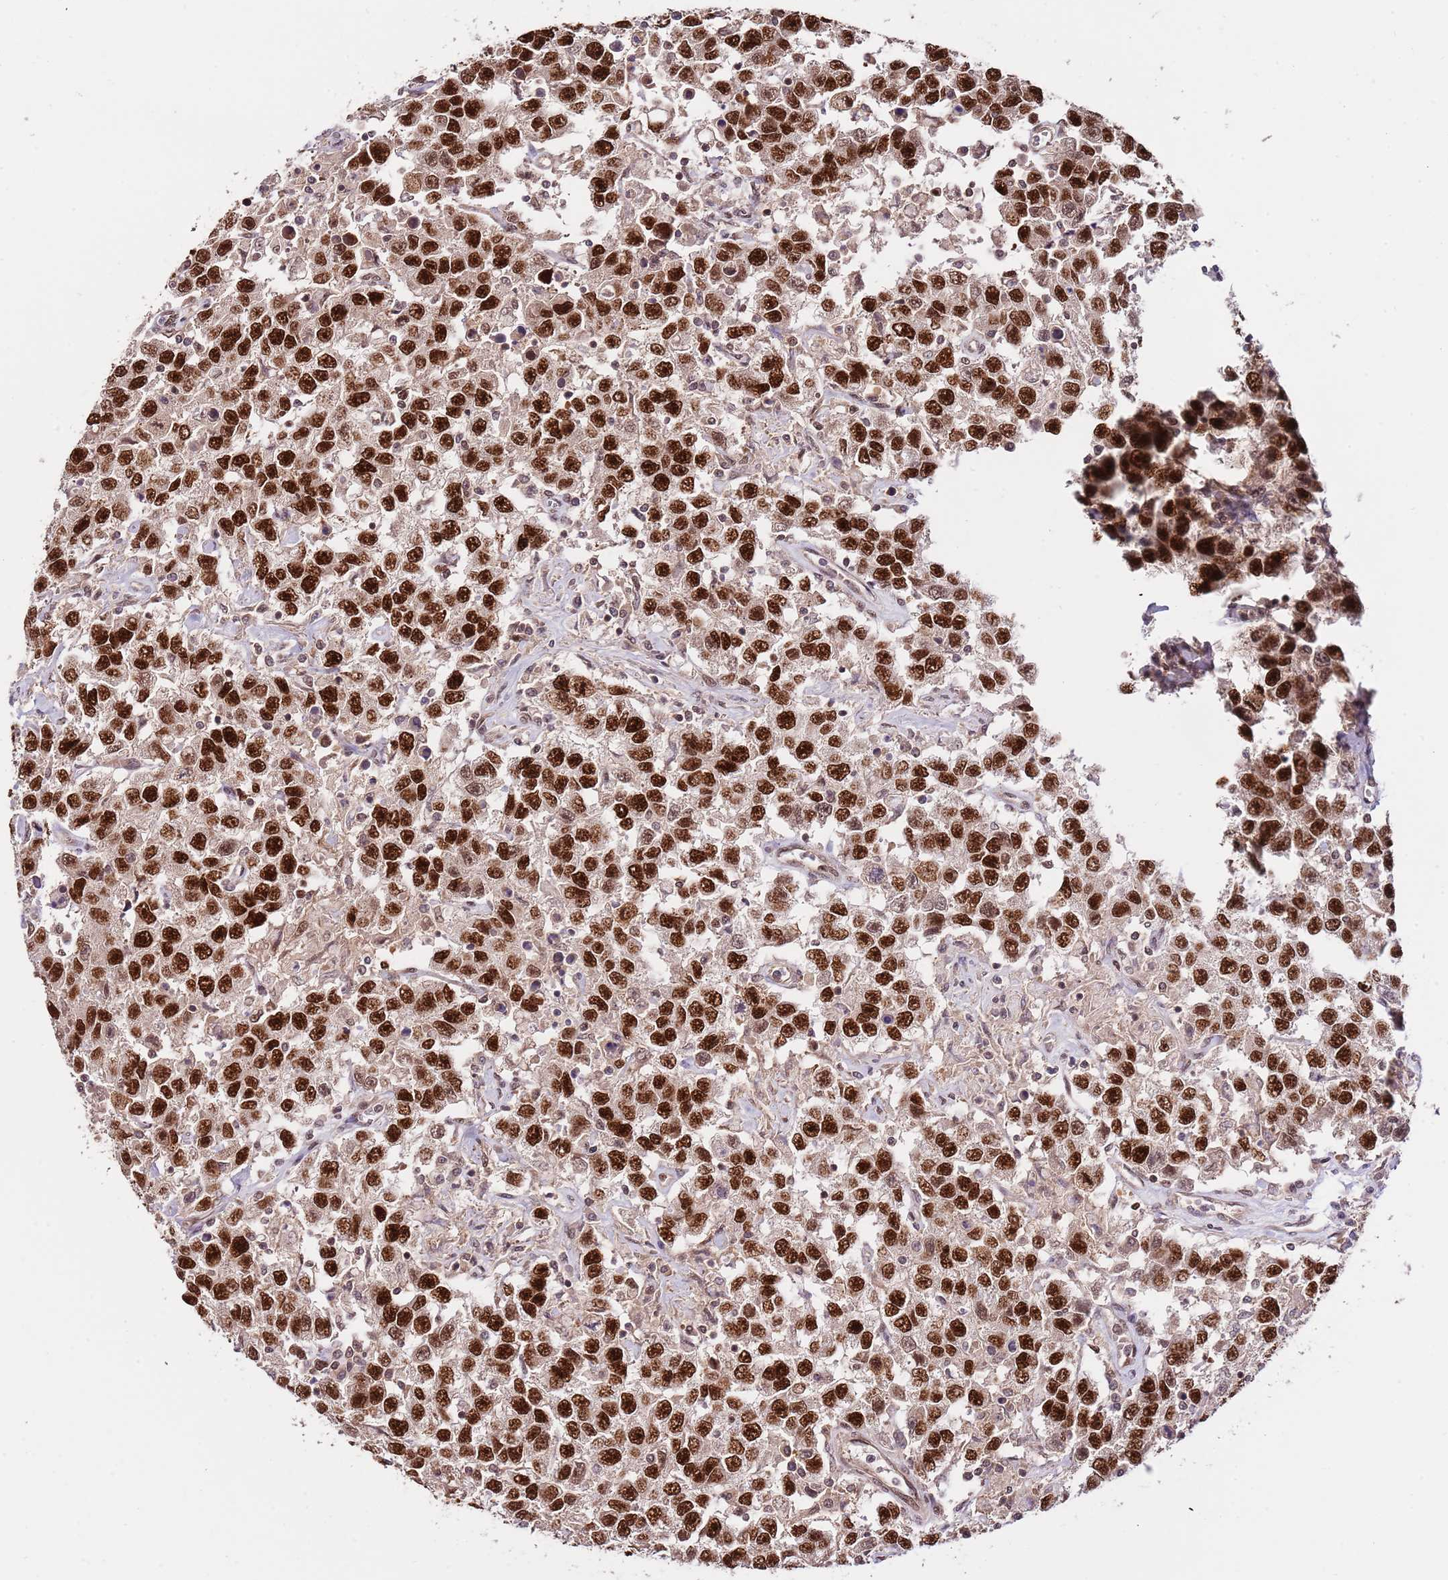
{"staining": {"intensity": "strong", "quantity": ">75%", "location": "nuclear"}, "tissue": "testis cancer", "cell_type": "Tumor cells", "image_type": "cancer", "snomed": [{"axis": "morphology", "description": "Seminoma, NOS"}, {"axis": "topography", "description": "Testis"}], "caption": "An immunohistochemistry (IHC) photomicrograph of tumor tissue is shown. Protein staining in brown labels strong nuclear positivity in seminoma (testis) within tumor cells. (DAB (3,3'-diaminobenzidine) IHC with brightfield microscopy, high magnification).", "gene": "RIF1", "patient": {"sex": "male", "age": 41}}